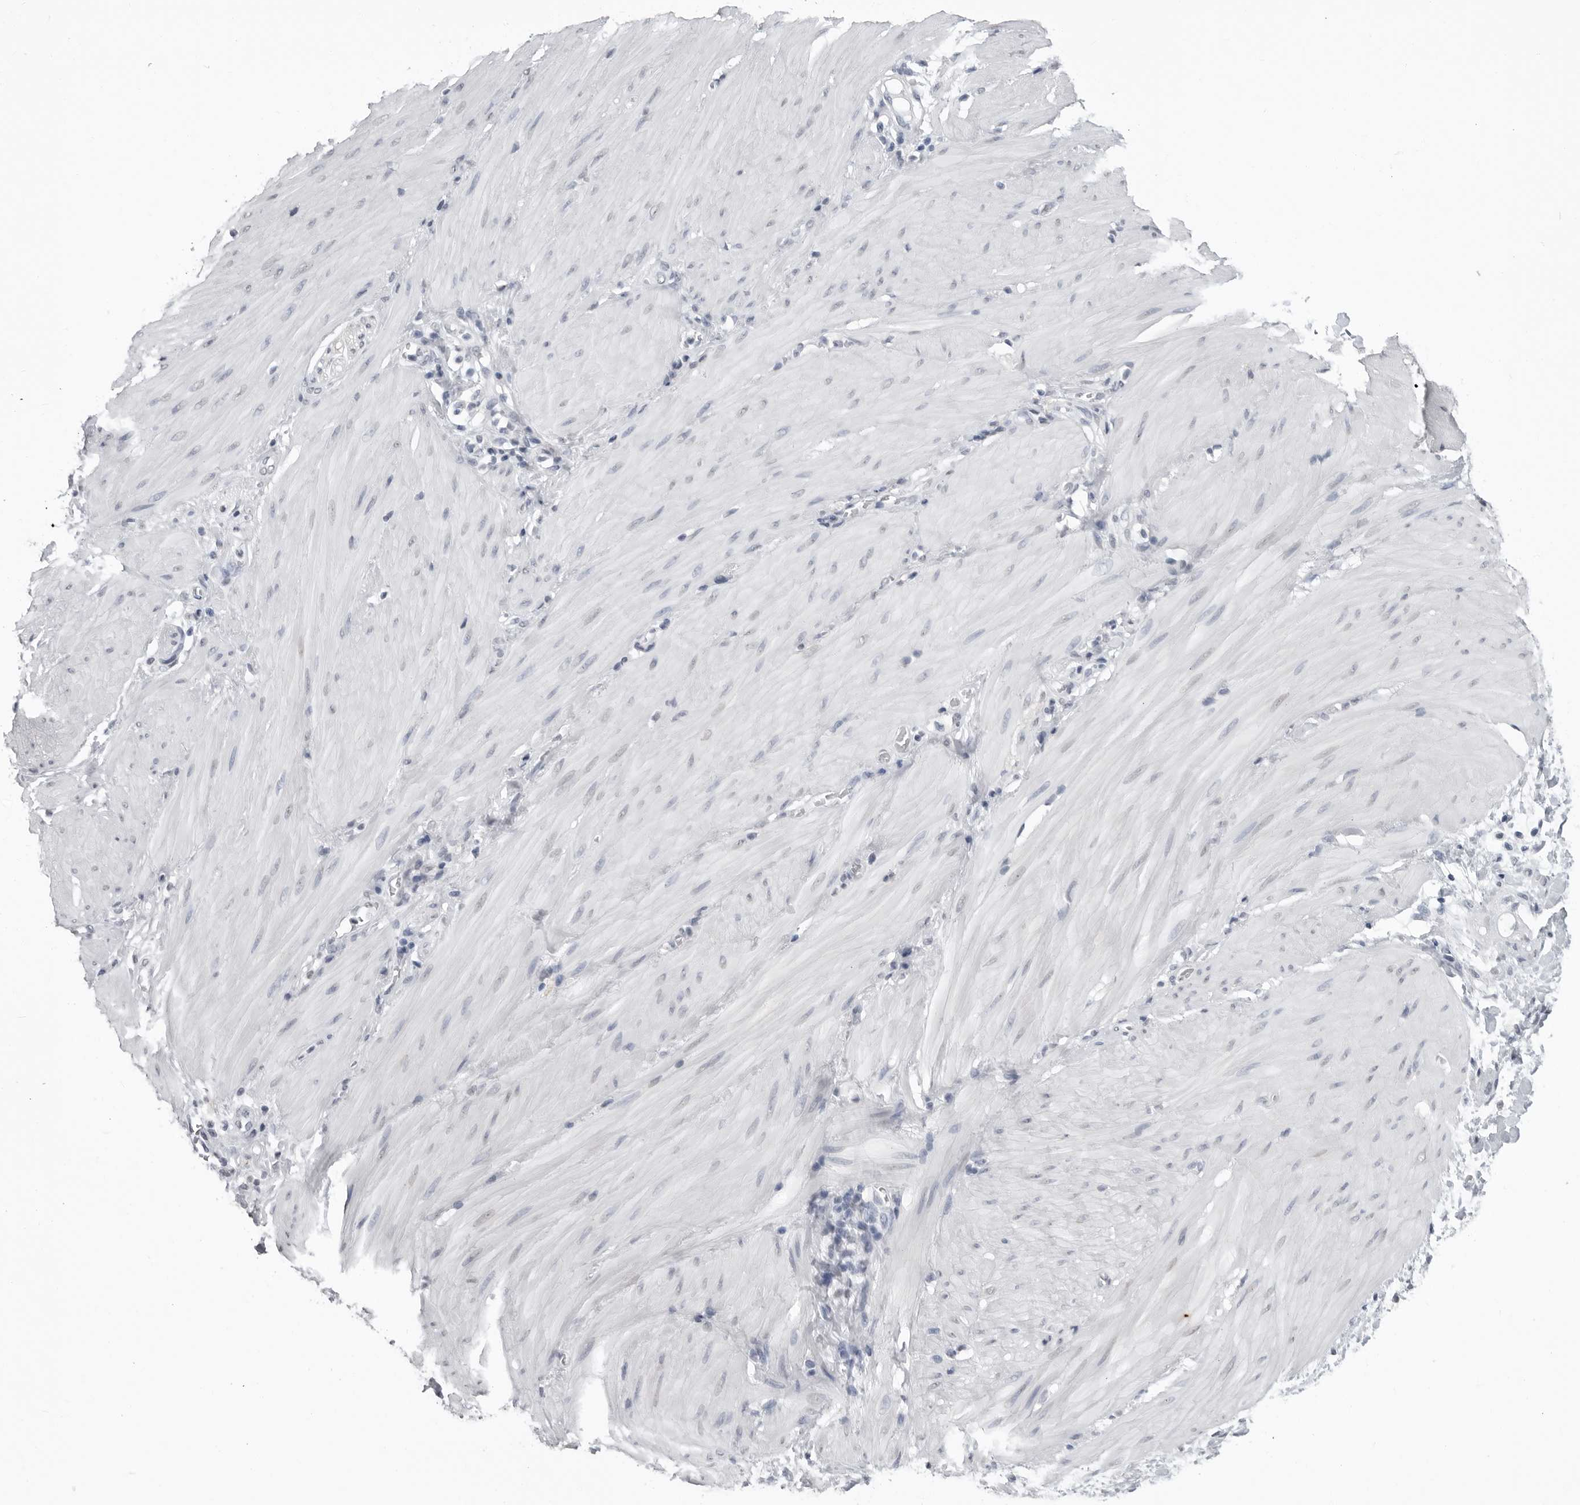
{"staining": {"intensity": "negative", "quantity": "none", "location": "none"}, "tissue": "stomach cancer", "cell_type": "Tumor cells", "image_type": "cancer", "snomed": [{"axis": "morphology", "description": "Adenocarcinoma, NOS"}, {"axis": "topography", "description": "Stomach"}, {"axis": "topography", "description": "Stomach, lower"}], "caption": "High magnification brightfield microscopy of stomach cancer (adenocarcinoma) stained with DAB (brown) and counterstained with hematoxylin (blue): tumor cells show no significant positivity.", "gene": "HEPACAM", "patient": {"sex": "female", "age": 48}}